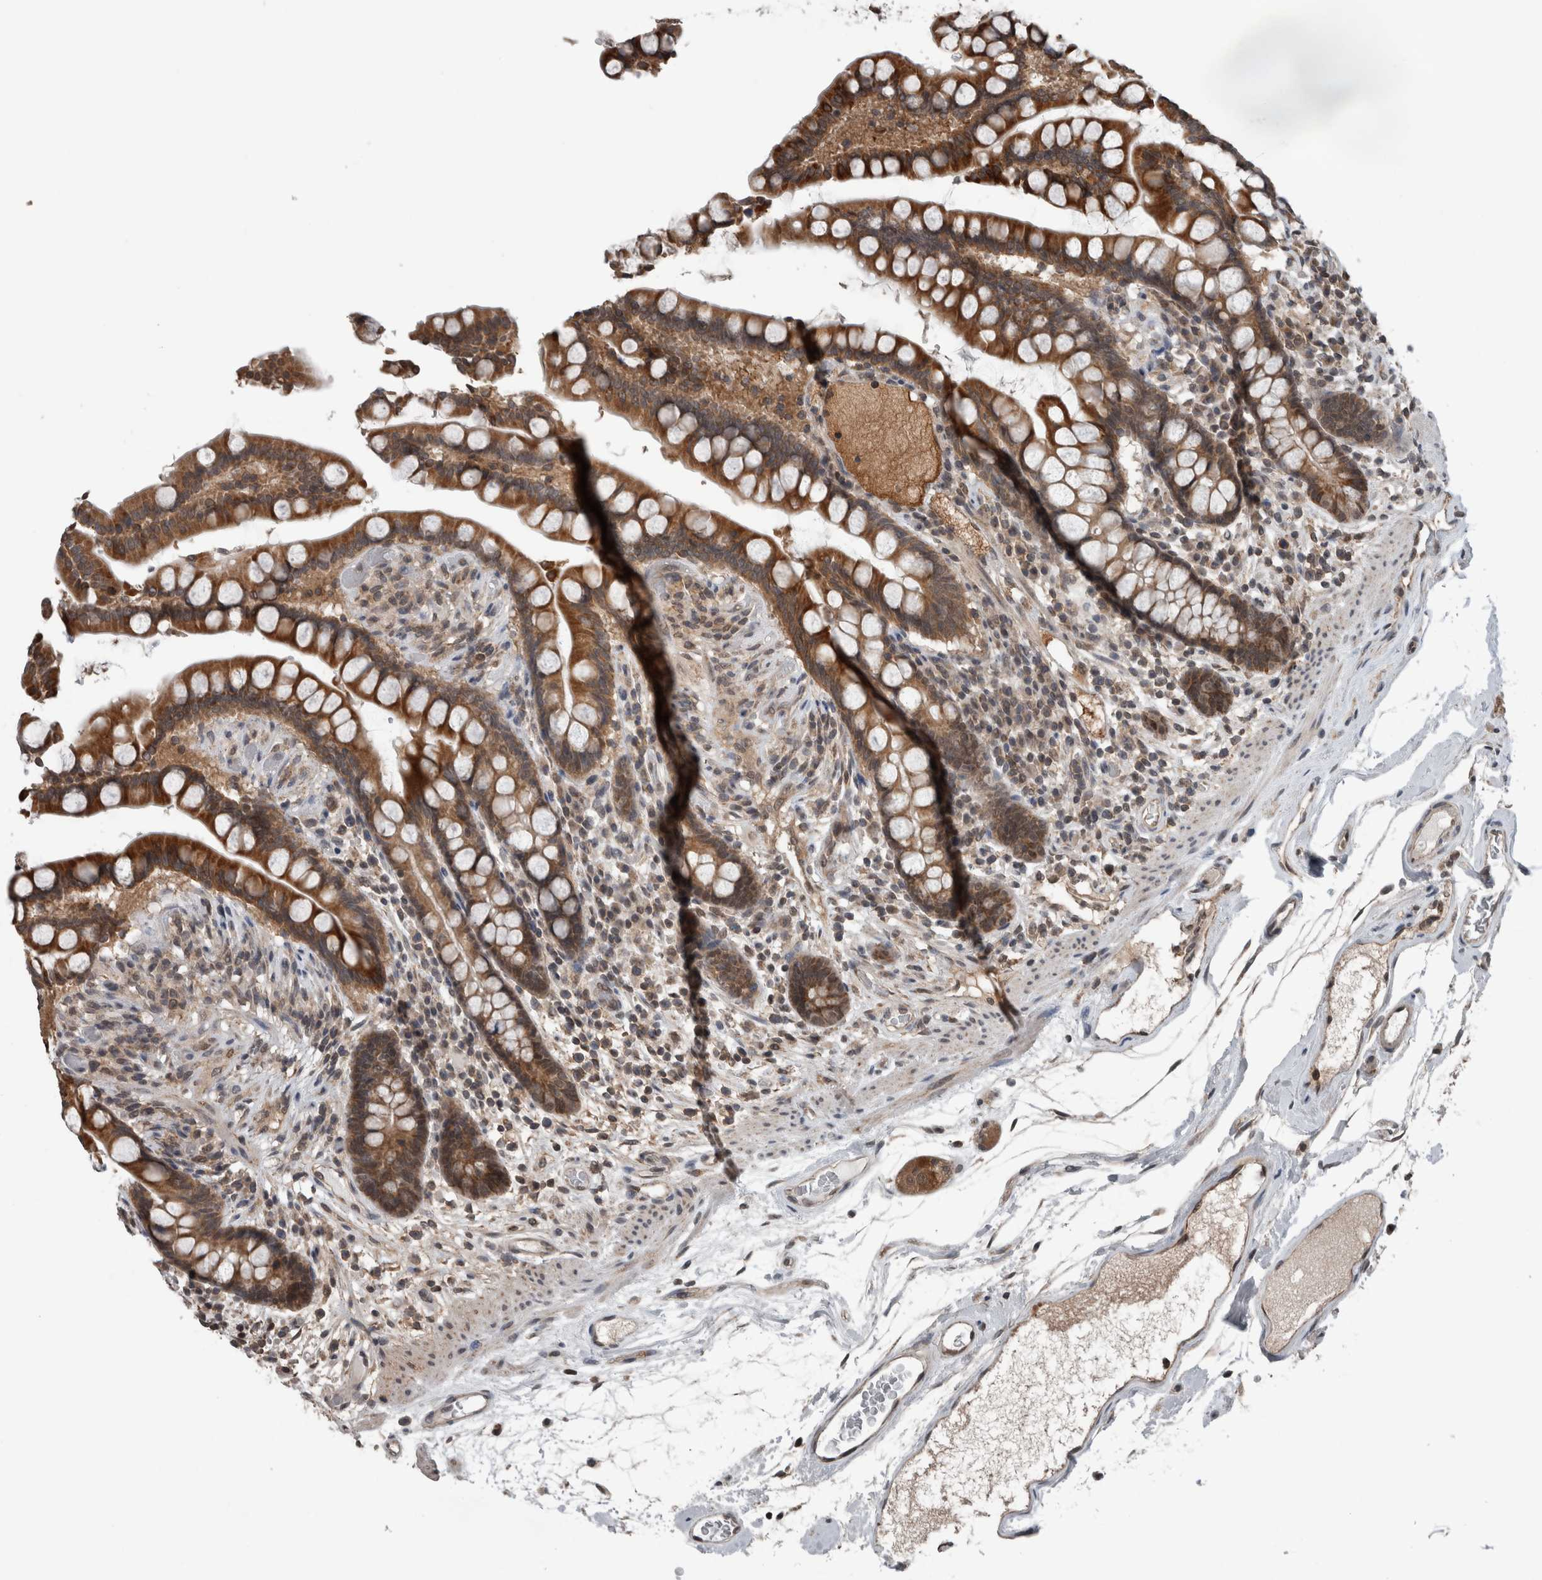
{"staining": {"intensity": "moderate", "quantity": ">75%", "location": "cytoplasmic/membranous,nuclear"}, "tissue": "colon", "cell_type": "Endothelial cells", "image_type": "normal", "snomed": [{"axis": "morphology", "description": "Normal tissue, NOS"}, {"axis": "topography", "description": "Colon"}], "caption": "An immunohistochemistry image of normal tissue is shown. Protein staining in brown labels moderate cytoplasmic/membranous,nuclear positivity in colon within endothelial cells. Using DAB (3,3'-diaminobenzidine) (brown) and hematoxylin (blue) stains, captured at high magnification using brightfield microscopy.", "gene": "ENY2", "patient": {"sex": "male", "age": 73}}